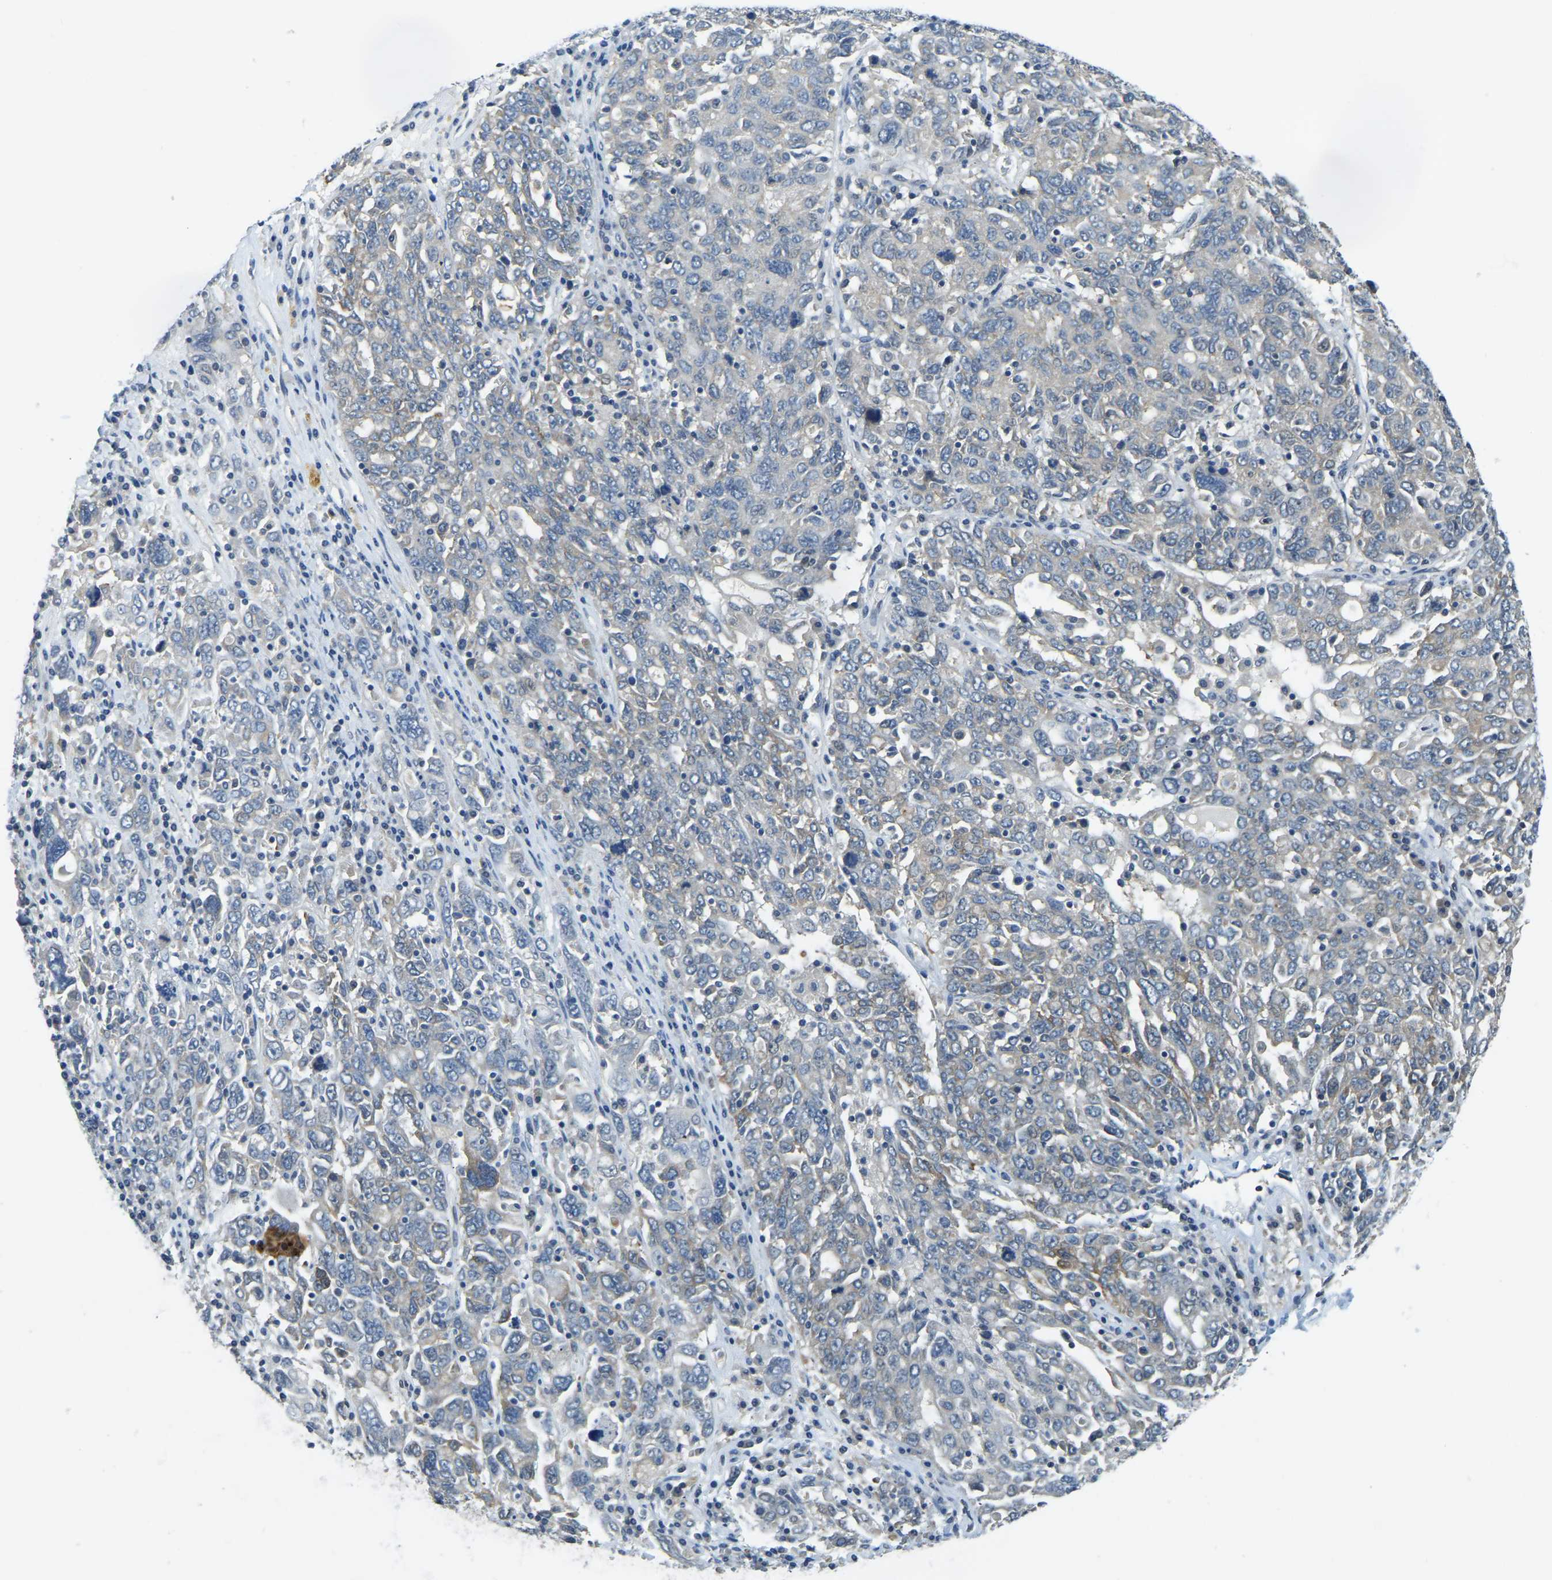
{"staining": {"intensity": "negative", "quantity": "none", "location": "none"}, "tissue": "ovarian cancer", "cell_type": "Tumor cells", "image_type": "cancer", "snomed": [{"axis": "morphology", "description": "Carcinoma, endometroid"}, {"axis": "topography", "description": "Ovary"}], "caption": "Tumor cells are negative for protein expression in human endometroid carcinoma (ovarian). (Stains: DAB immunohistochemistry (IHC) with hematoxylin counter stain, Microscopy: brightfield microscopy at high magnification).", "gene": "AHNAK", "patient": {"sex": "female", "age": 62}}